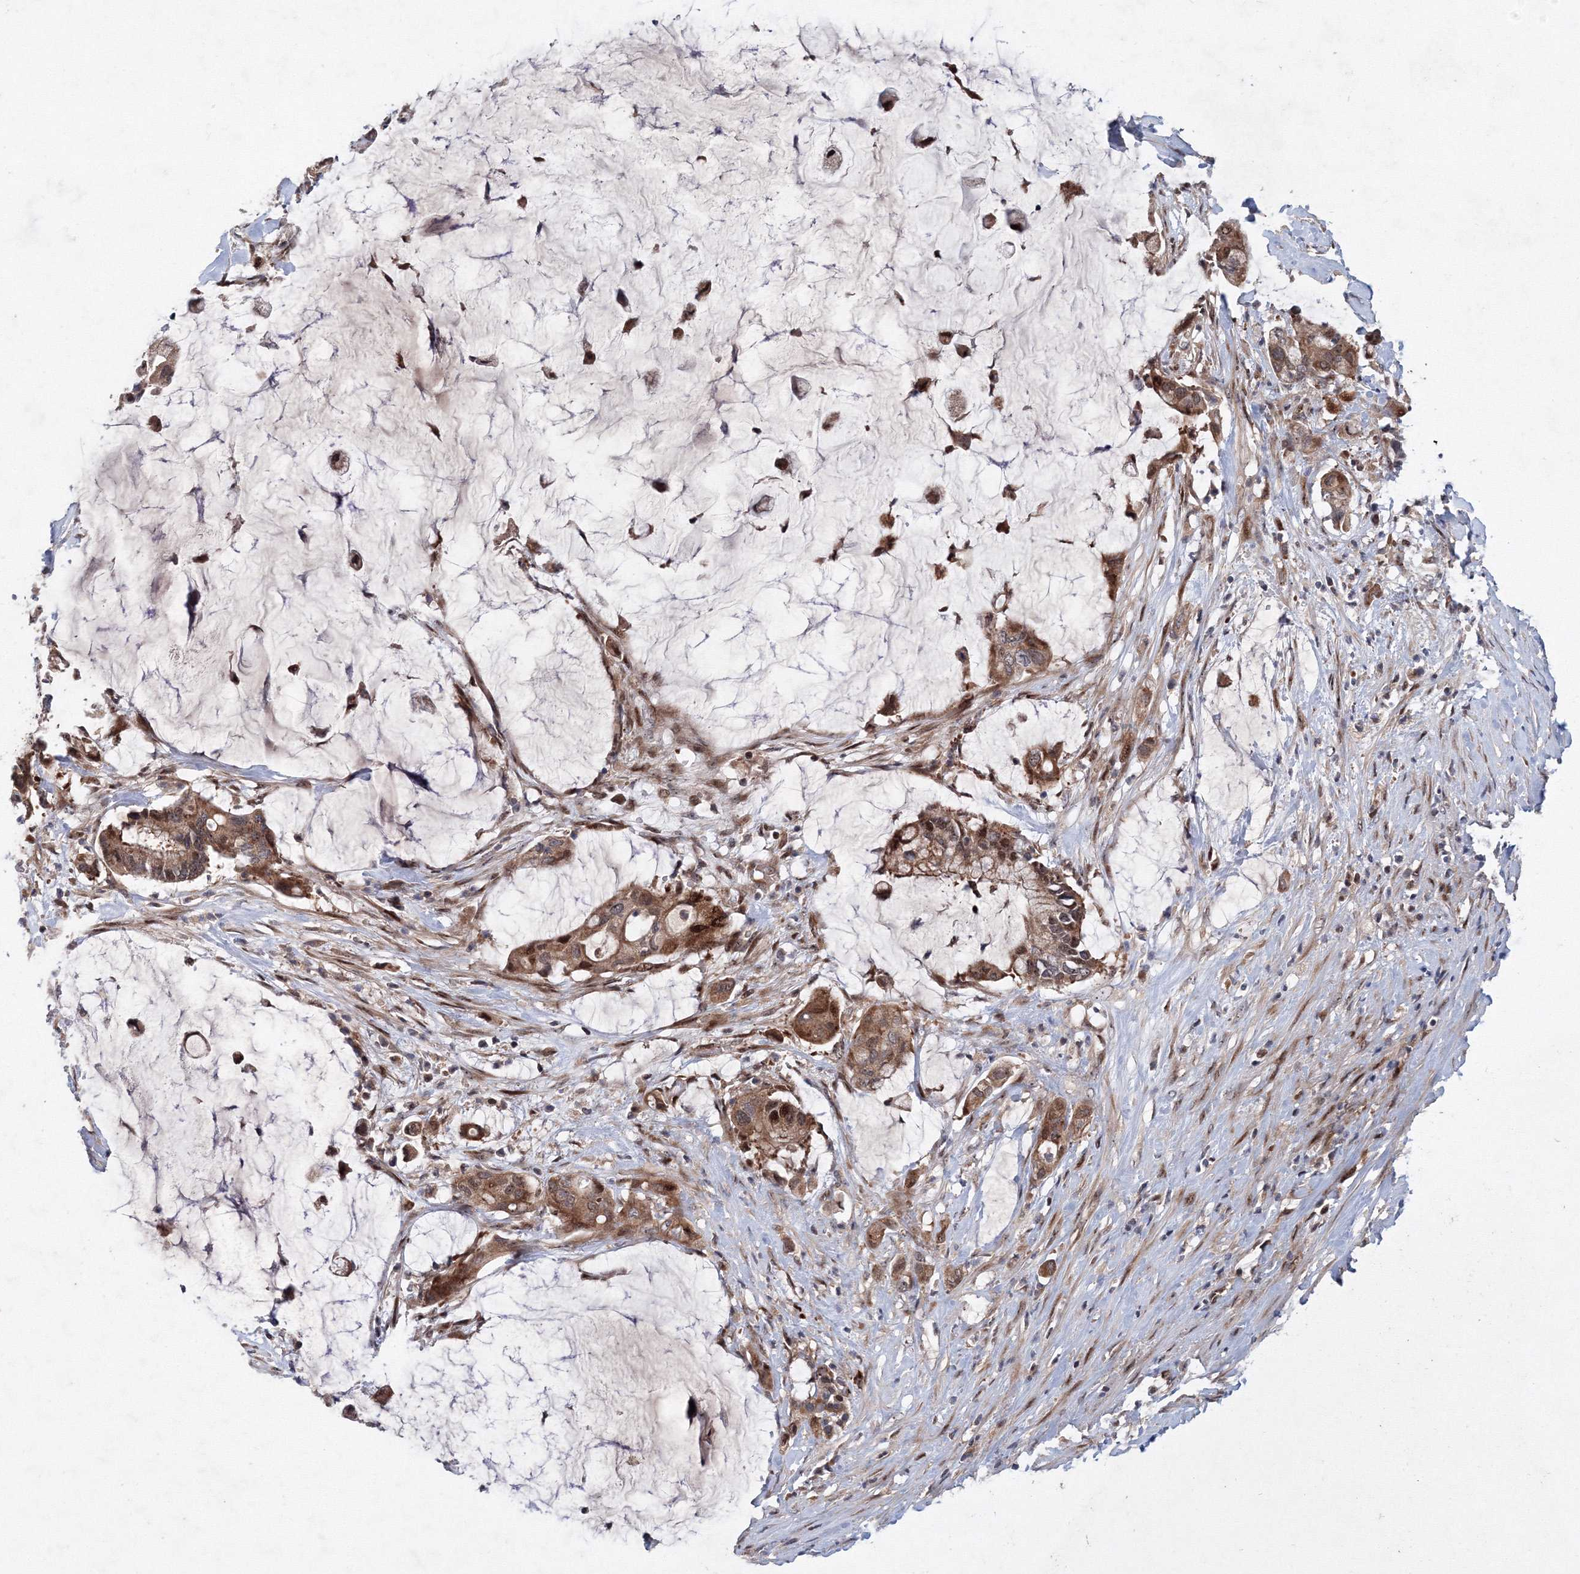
{"staining": {"intensity": "moderate", "quantity": ">75%", "location": "cytoplasmic/membranous,nuclear"}, "tissue": "pancreatic cancer", "cell_type": "Tumor cells", "image_type": "cancer", "snomed": [{"axis": "morphology", "description": "Adenocarcinoma, NOS"}, {"axis": "topography", "description": "Pancreas"}], "caption": "A medium amount of moderate cytoplasmic/membranous and nuclear positivity is appreciated in approximately >75% of tumor cells in pancreatic cancer tissue. The staining was performed using DAB (3,3'-diaminobenzidine) to visualize the protein expression in brown, while the nuclei were stained in blue with hematoxylin (Magnification: 20x).", "gene": "ANKAR", "patient": {"sex": "male", "age": 41}}